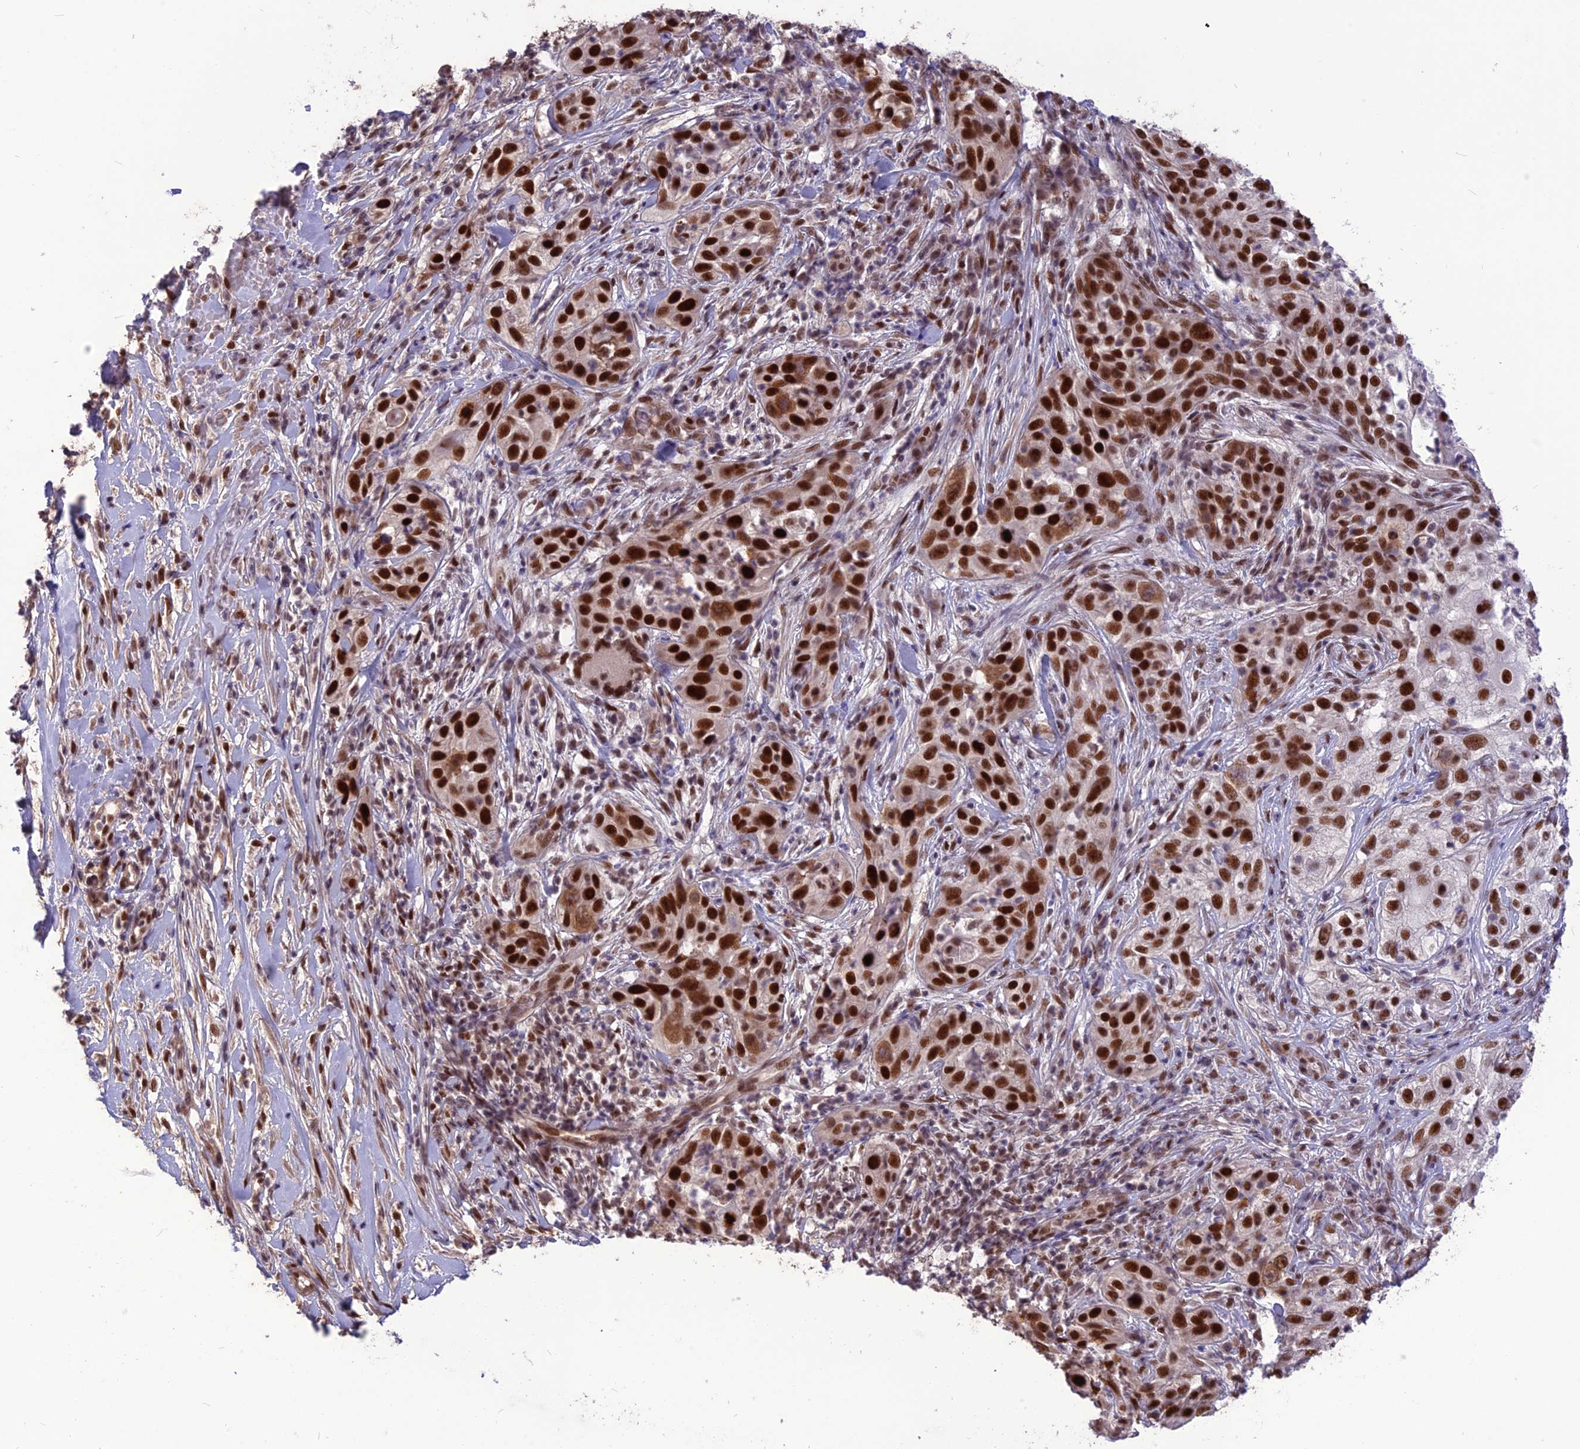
{"staining": {"intensity": "strong", "quantity": ">75%", "location": "nuclear"}, "tissue": "skin cancer", "cell_type": "Tumor cells", "image_type": "cancer", "snomed": [{"axis": "morphology", "description": "Squamous cell carcinoma, NOS"}, {"axis": "topography", "description": "Skin"}], "caption": "Immunohistochemistry of skin squamous cell carcinoma shows high levels of strong nuclear positivity in about >75% of tumor cells. Using DAB (brown) and hematoxylin (blue) stains, captured at high magnification using brightfield microscopy.", "gene": "DIS3", "patient": {"sex": "female", "age": 44}}